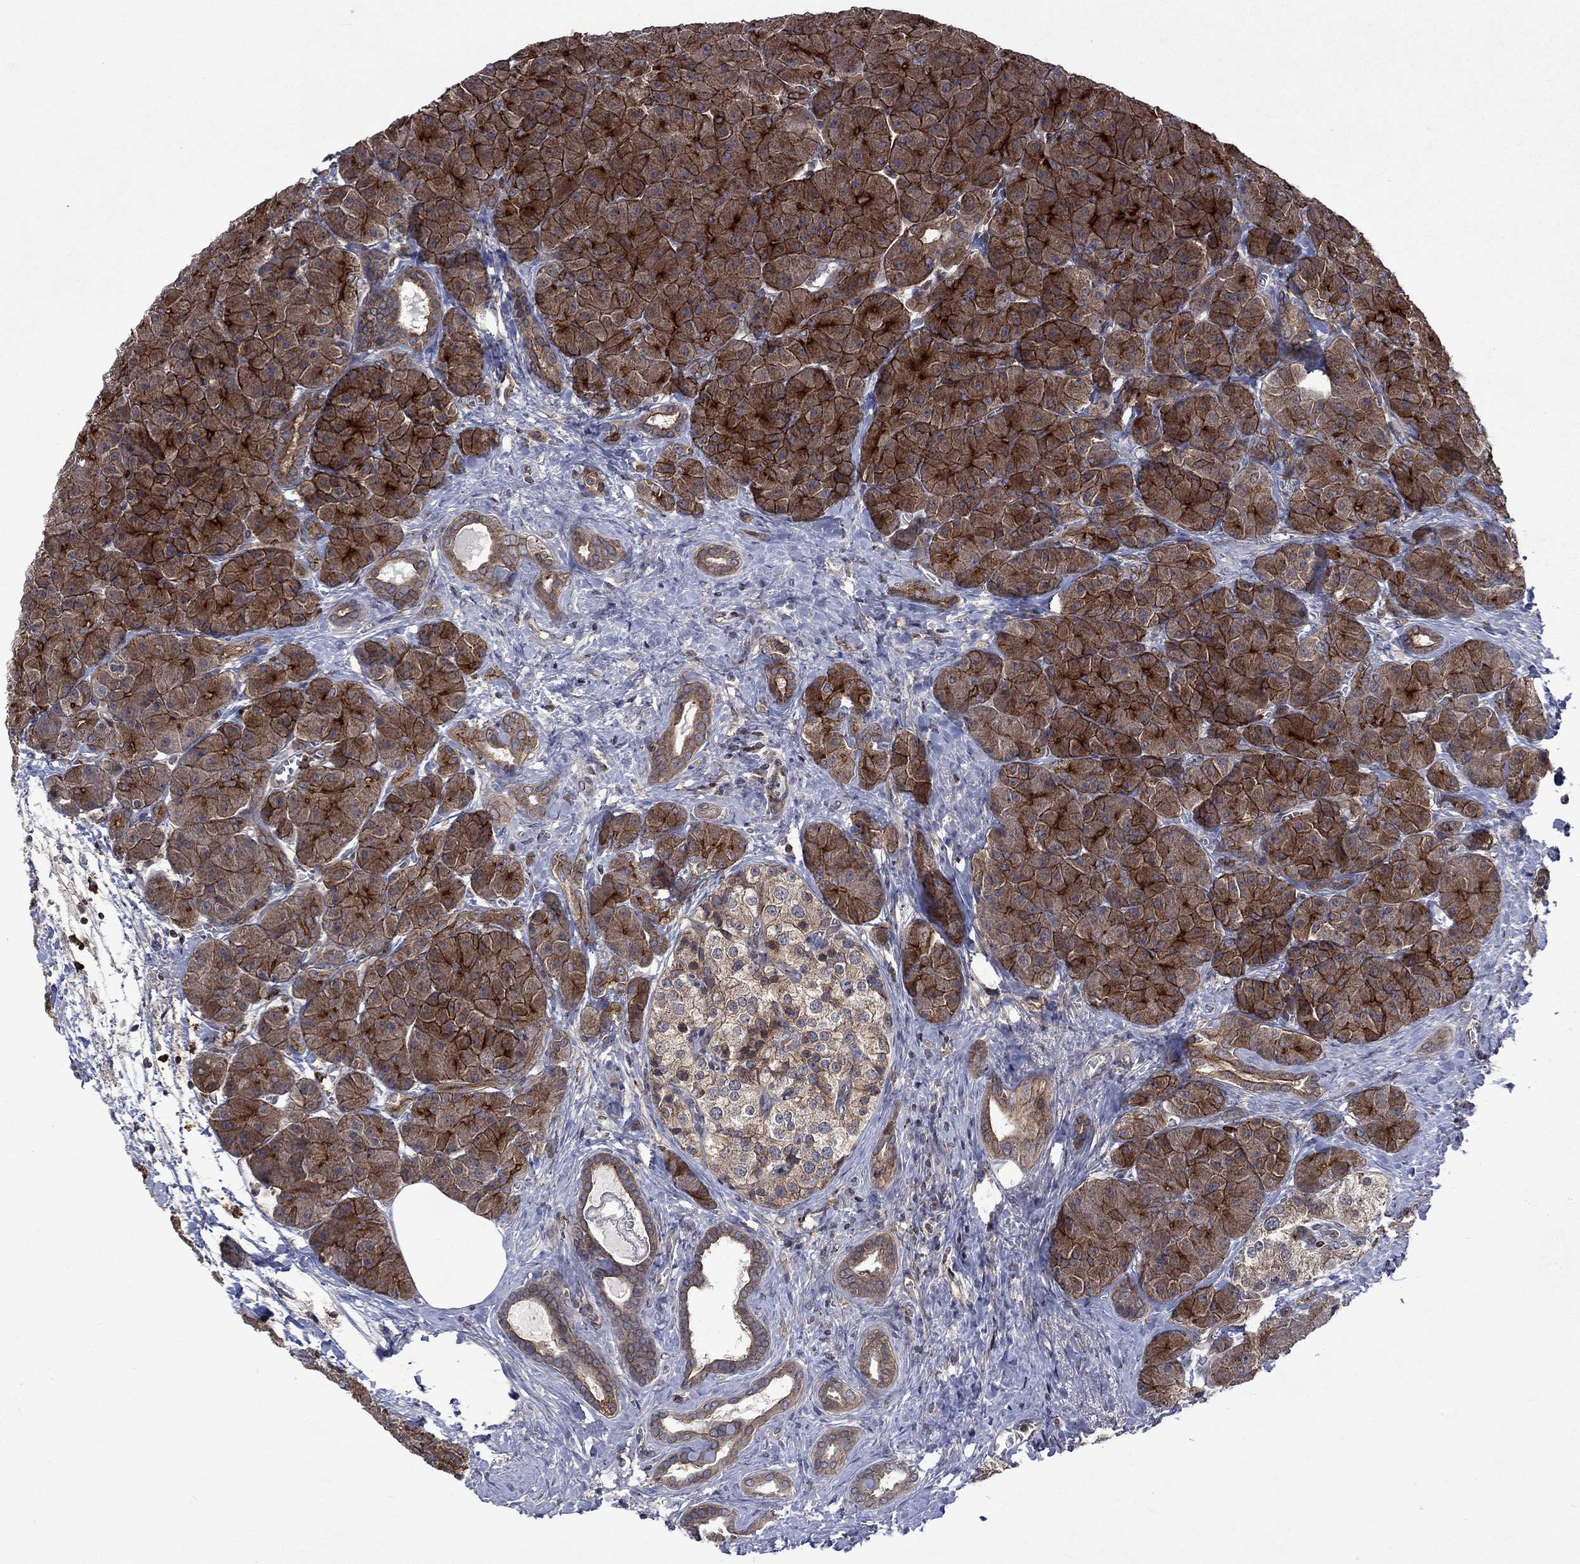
{"staining": {"intensity": "strong", "quantity": ">75%", "location": "cytoplasmic/membranous"}, "tissue": "pancreas", "cell_type": "Exocrine glandular cells", "image_type": "normal", "snomed": [{"axis": "morphology", "description": "Normal tissue, NOS"}, {"axis": "topography", "description": "Pancreas"}], "caption": "An IHC micrograph of unremarkable tissue is shown. Protein staining in brown shows strong cytoplasmic/membranous positivity in pancreas within exocrine glandular cells.", "gene": "TMEM33", "patient": {"sex": "male", "age": 61}}